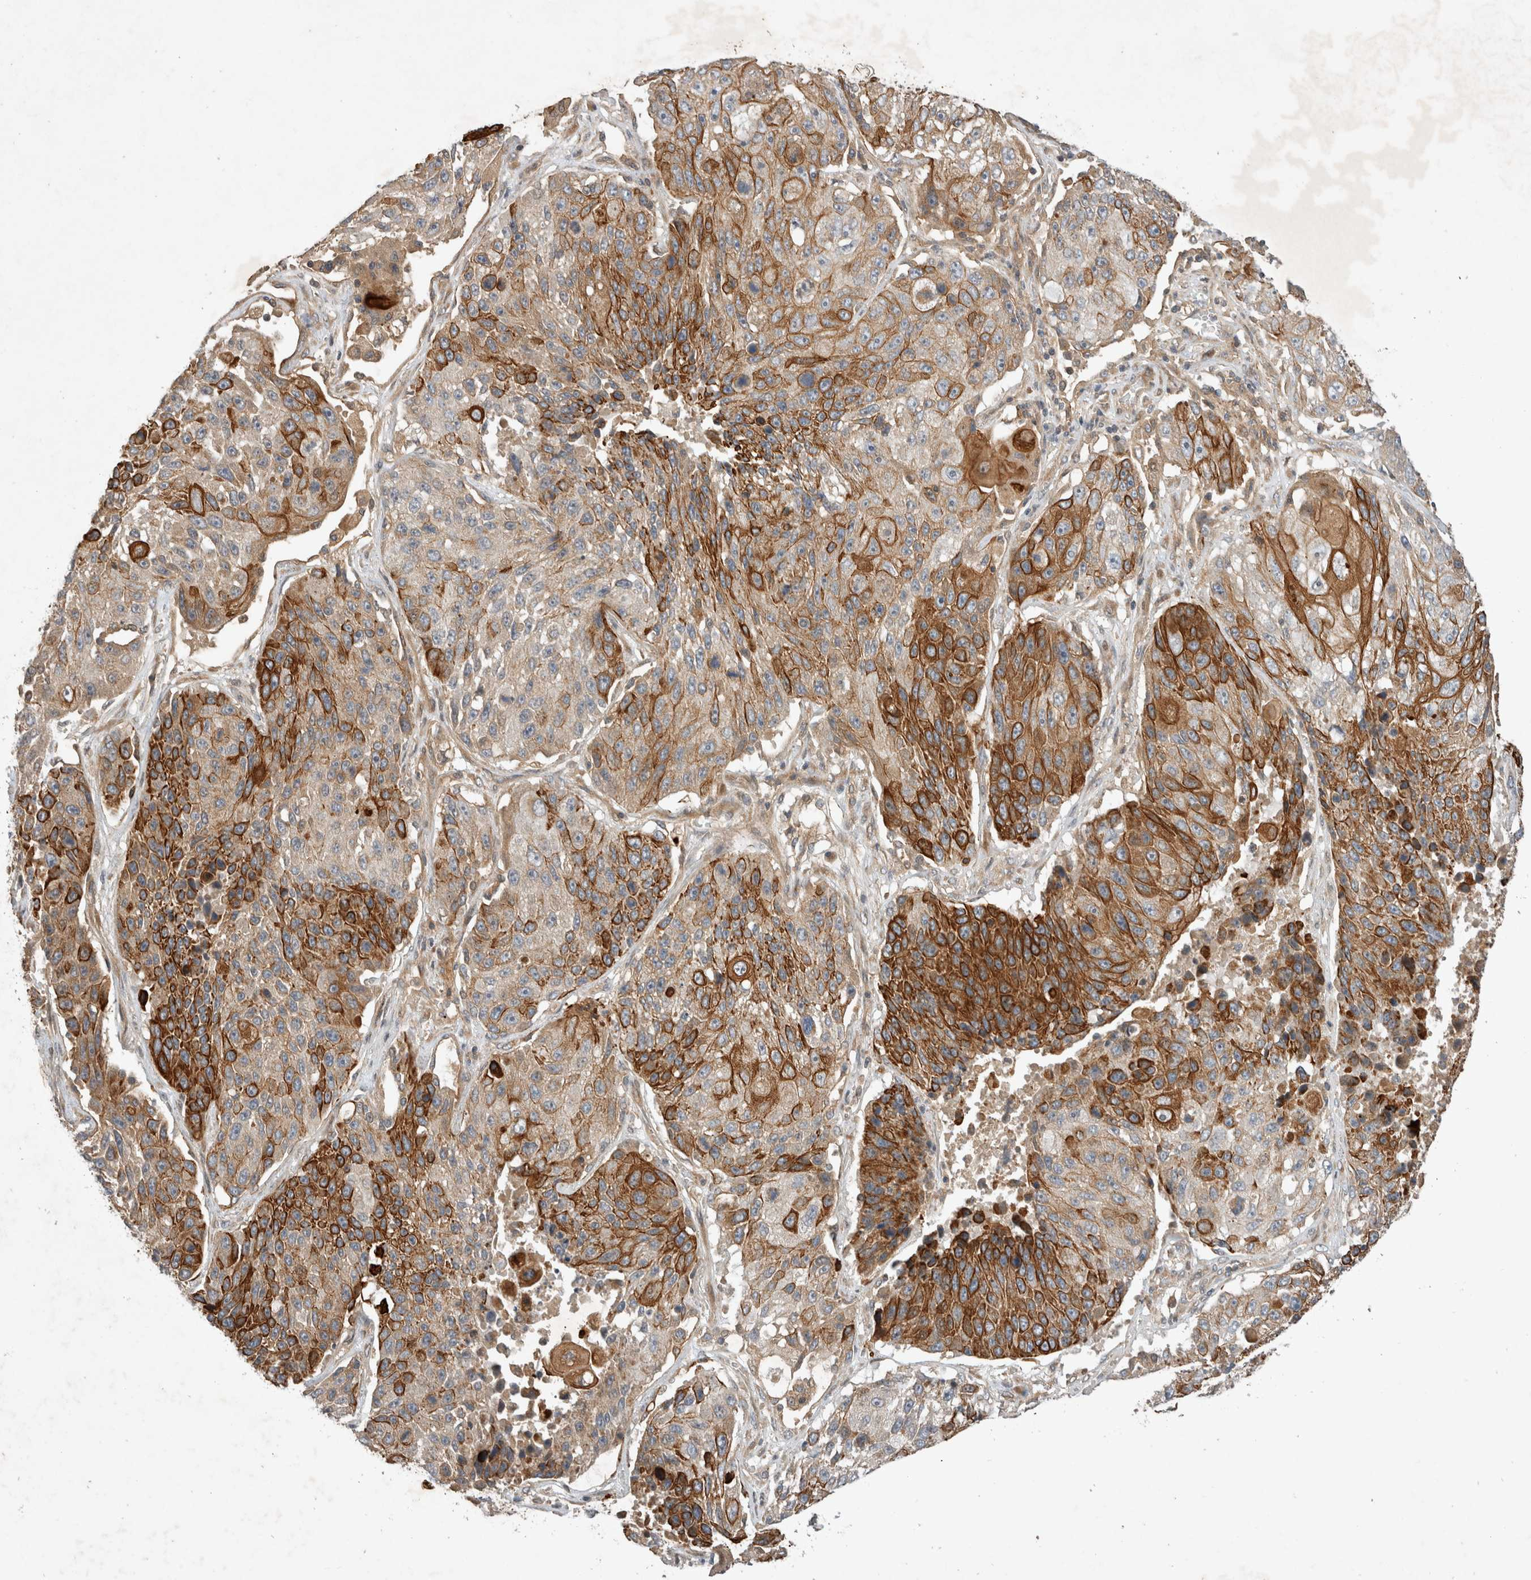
{"staining": {"intensity": "strong", "quantity": ">75%", "location": "cytoplasmic/membranous"}, "tissue": "lung cancer", "cell_type": "Tumor cells", "image_type": "cancer", "snomed": [{"axis": "morphology", "description": "Squamous cell carcinoma, NOS"}, {"axis": "topography", "description": "Lung"}], "caption": "The image exhibits immunohistochemical staining of lung squamous cell carcinoma. There is strong cytoplasmic/membranous positivity is appreciated in about >75% of tumor cells.", "gene": "ARMC9", "patient": {"sex": "male", "age": 61}}